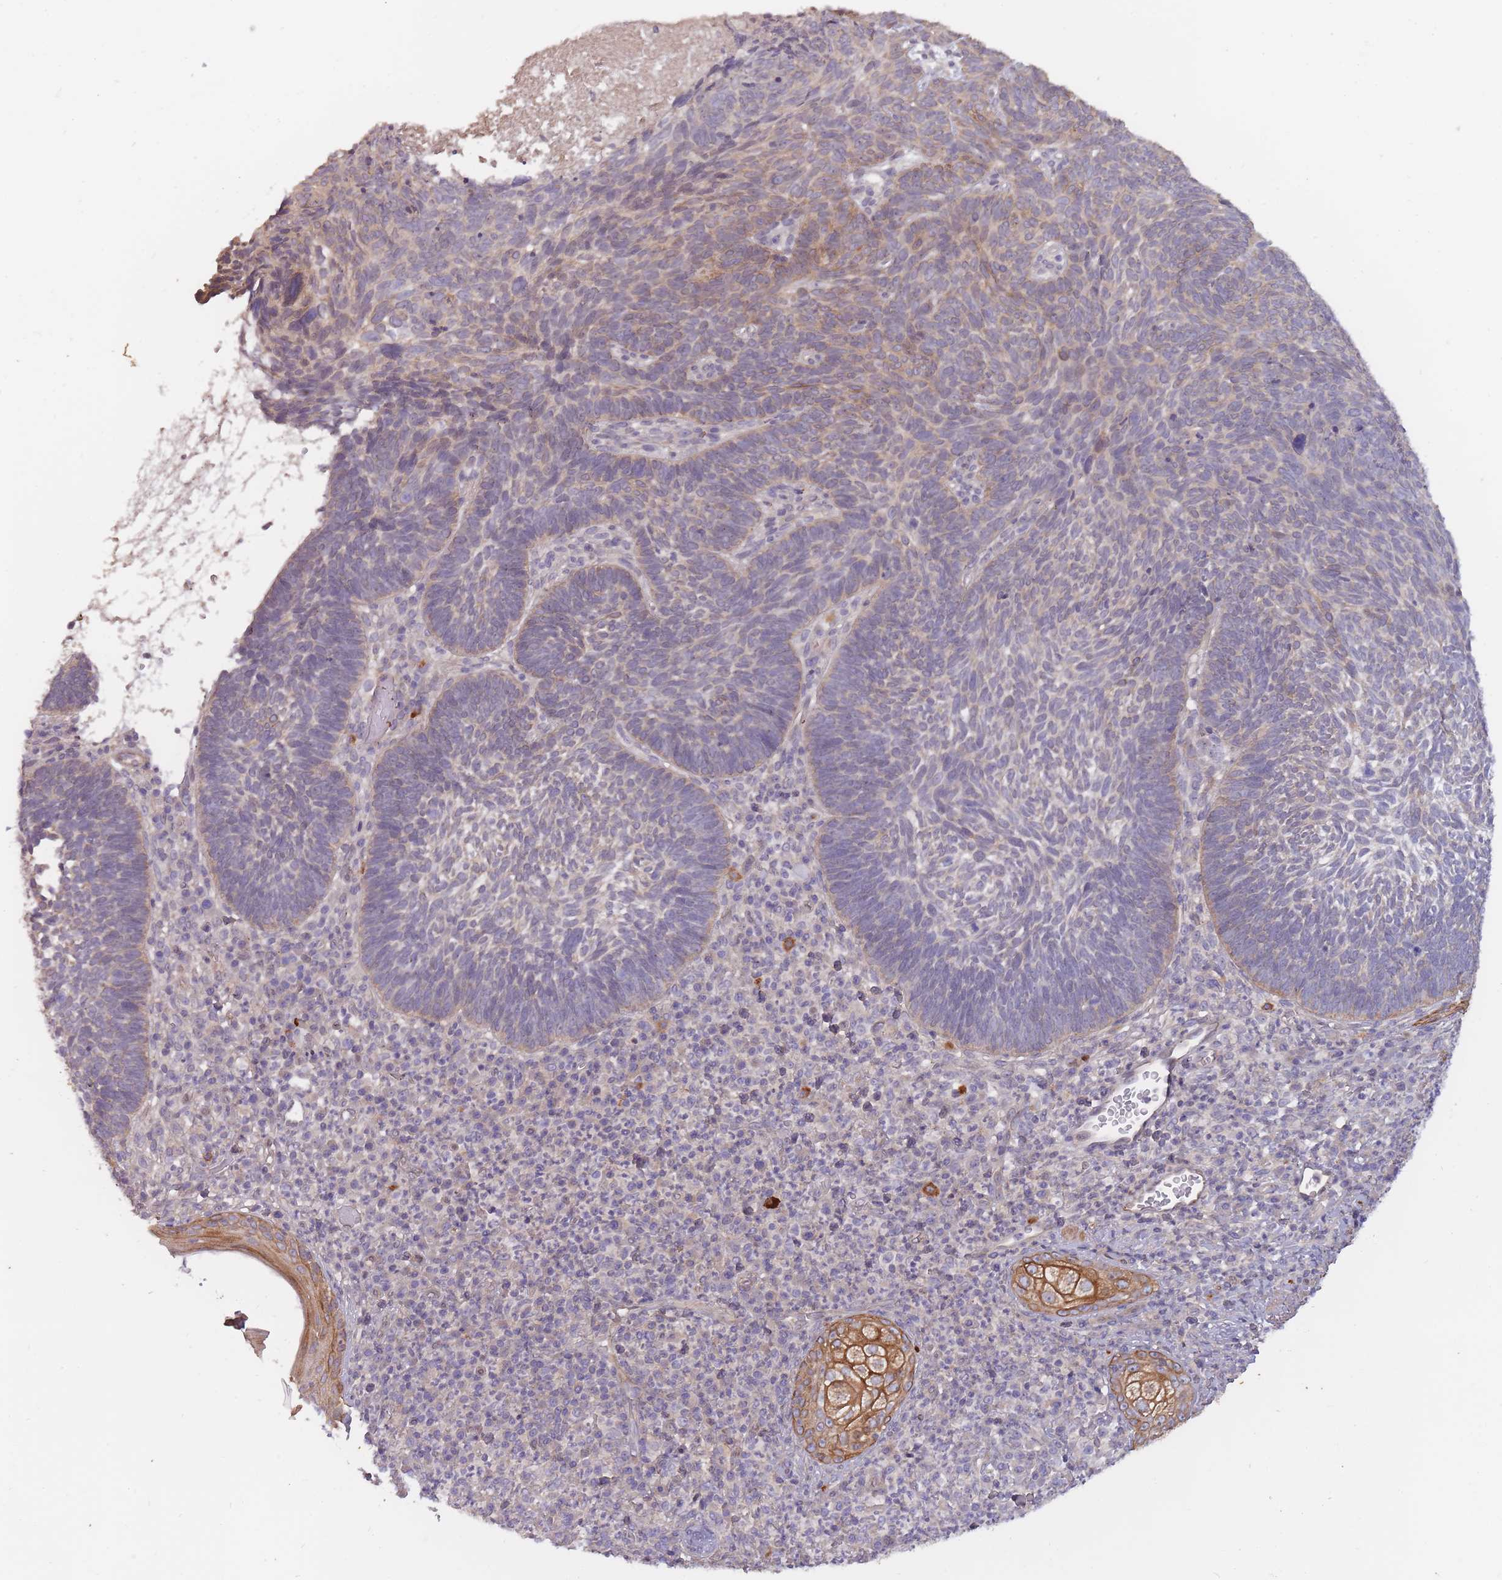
{"staining": {"intensity": "weak", "quantity": "25%-75%", "location": "cytoplasmic/membranous"}, "tissue": "skin cancer", "cell_type": "Tumor cells", "image_type": "cancer", "snomed": [{"axis": "morphology", "description": "Basal cell carcinoma"}, {"axis": "topography", "description": "Skin"}], "caption": "Weak cytoplasmic/membranous protein positivity is present in approximately 25%-75% of tumor cells in skin cancer (basal cell carcinoma). (IHC, brightfield microscopy, high magnification).", "gene": "TET3", "patient": {"sex": "male", "age": 88}}